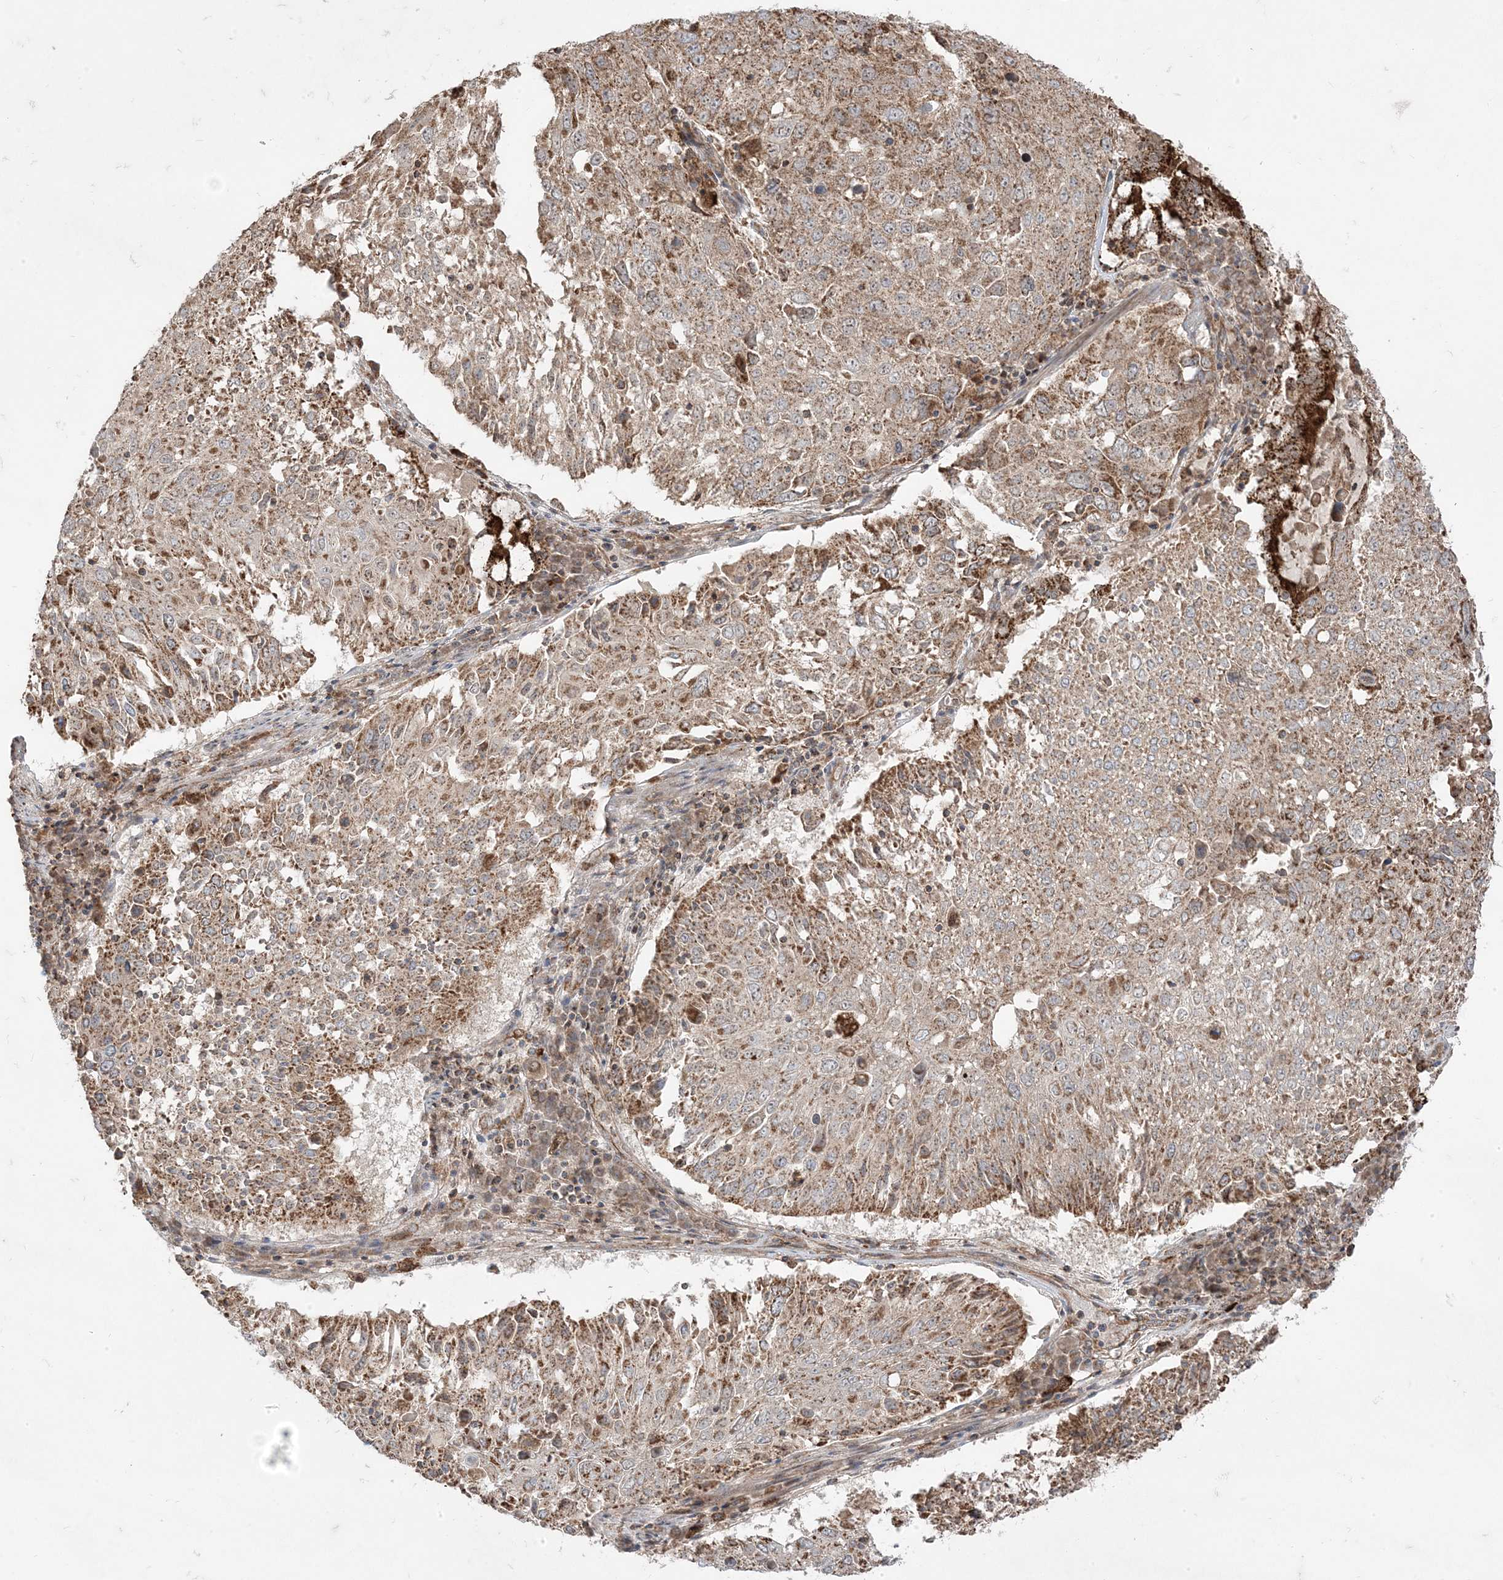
{"staining": {"intensity": "moderate", "quantity": ">75%", "location": "cytoplasmic/membranous"}, "tissue": "lung cancer", "cell_type": "Tumor cells", "image_type": "cancer", "snomed": [{"axis": "morphology", "description": "Squamous cell carcinoma, NOS"}, {"axis": "topography", "description": "Lung"}], "caption": "Squamous cell carcinoma (lung) stained with a brown dye reveals moderate cytoplasmic/membranous positive expression in approximately >75% of tumor cells.", "gene": "CLUAP1", "patient": {"sex": "male", "age": 65}}